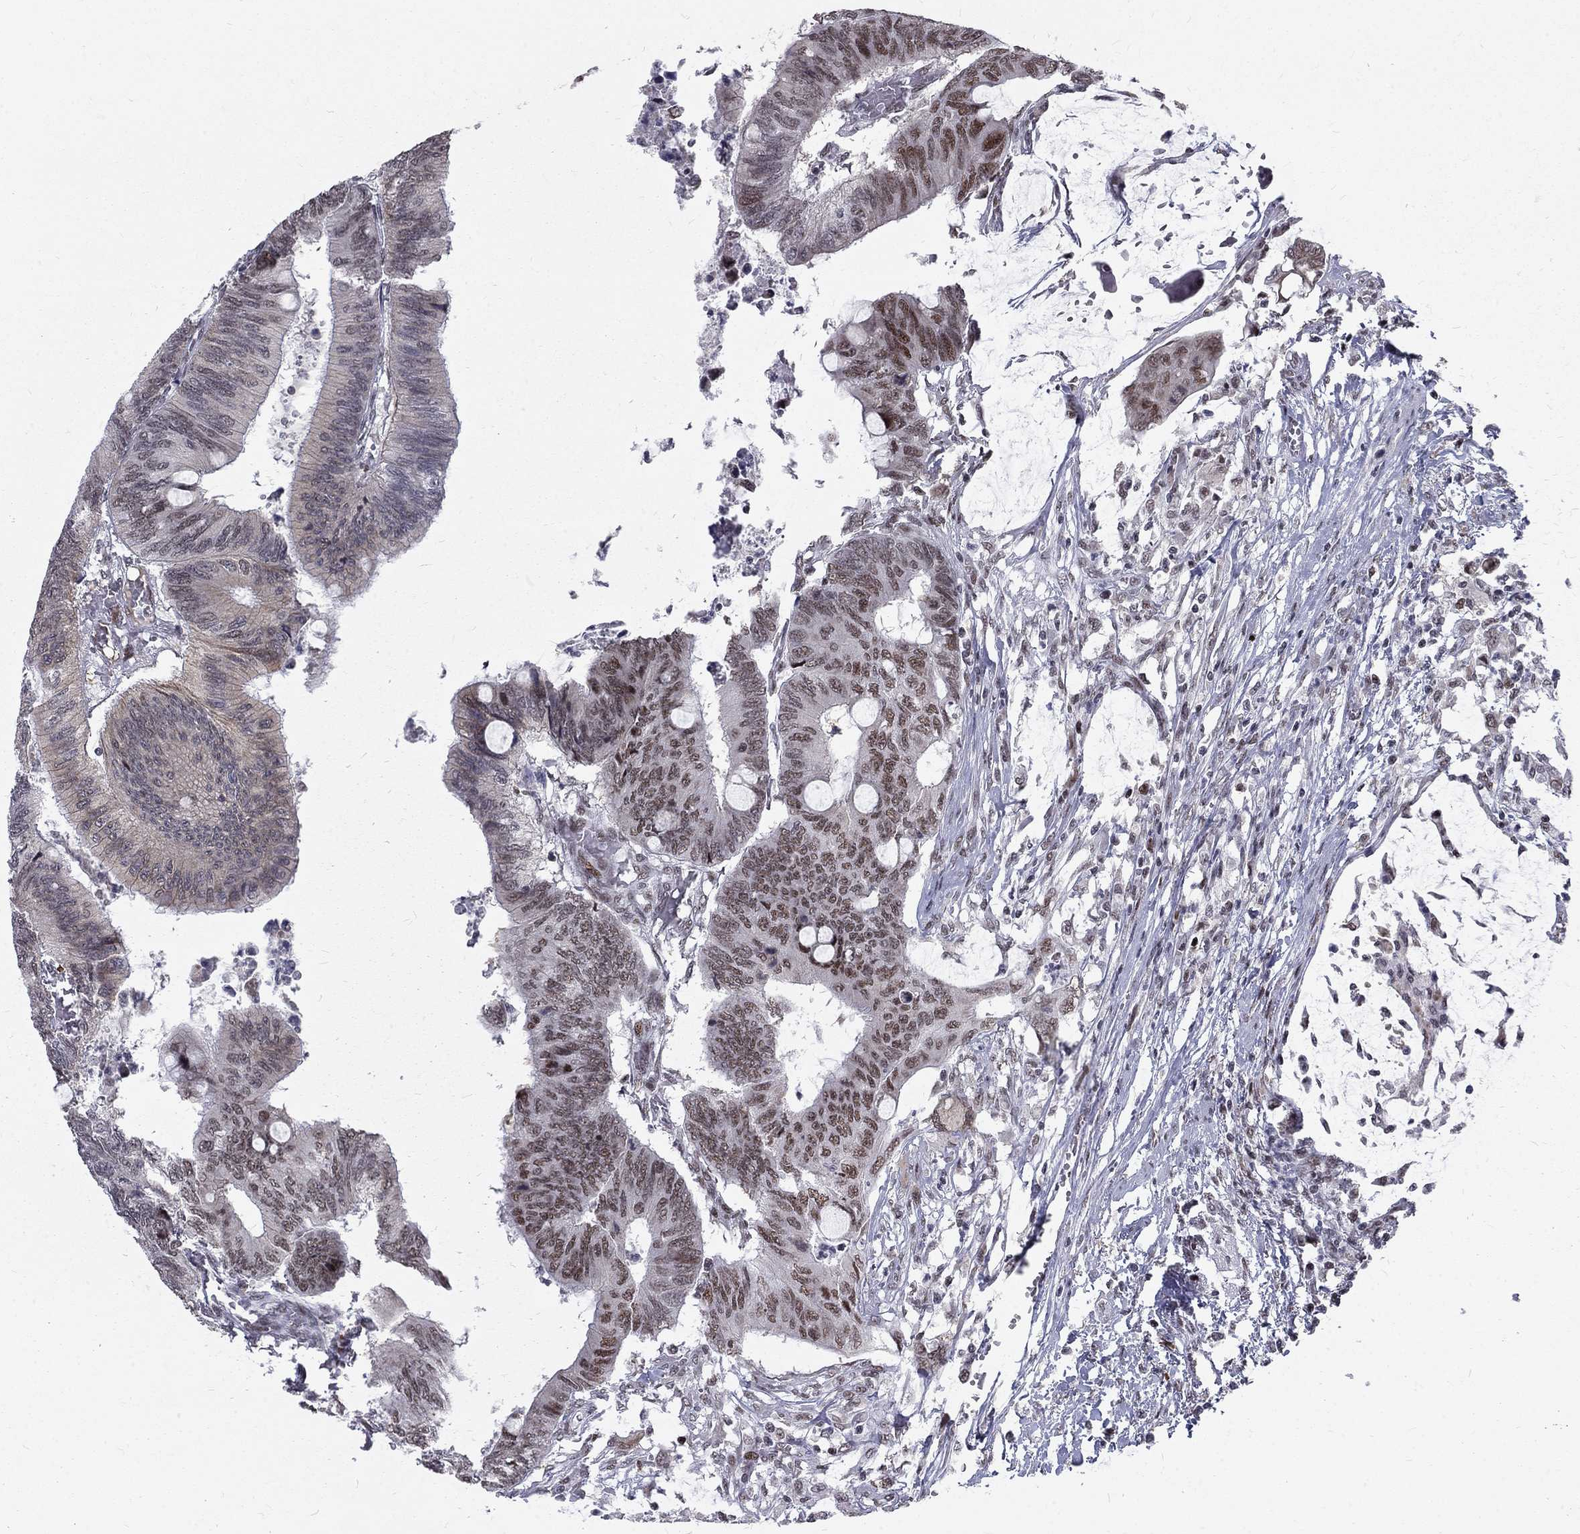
{"staining": {"intensity": "moderate", "quantity": "<25%", "location": "nuclear"}, "tissue": "colorectal cancer", "cell_type": "Tumor cells", "image_type": "cancer", "snomed": [{"axis": "morphology", "description": "Normal tissue, NOS"}, {"axis": "morphology", "description": "Adenocarcinoma, NOS"}, {"axis": "topography", "description": "Rectum"}, {"axis": "topography", "description": "Peripheral nerve tissue"}], "caption": "Immunohistochemistry staining of adenocarcinoma (colorectal), which shows low levels of moderate nuclear expression in approximately <25% of tumor cells indicating moderate nuclear protein positivity. The staining was performed using DAB (3,3'-diaminobenzidine) (brown) for protein detection and nuclei were counterstained in hematoxylin (blue).", "gene": "TCEAL1", "patient": {"sex": "male", "age": 92}}